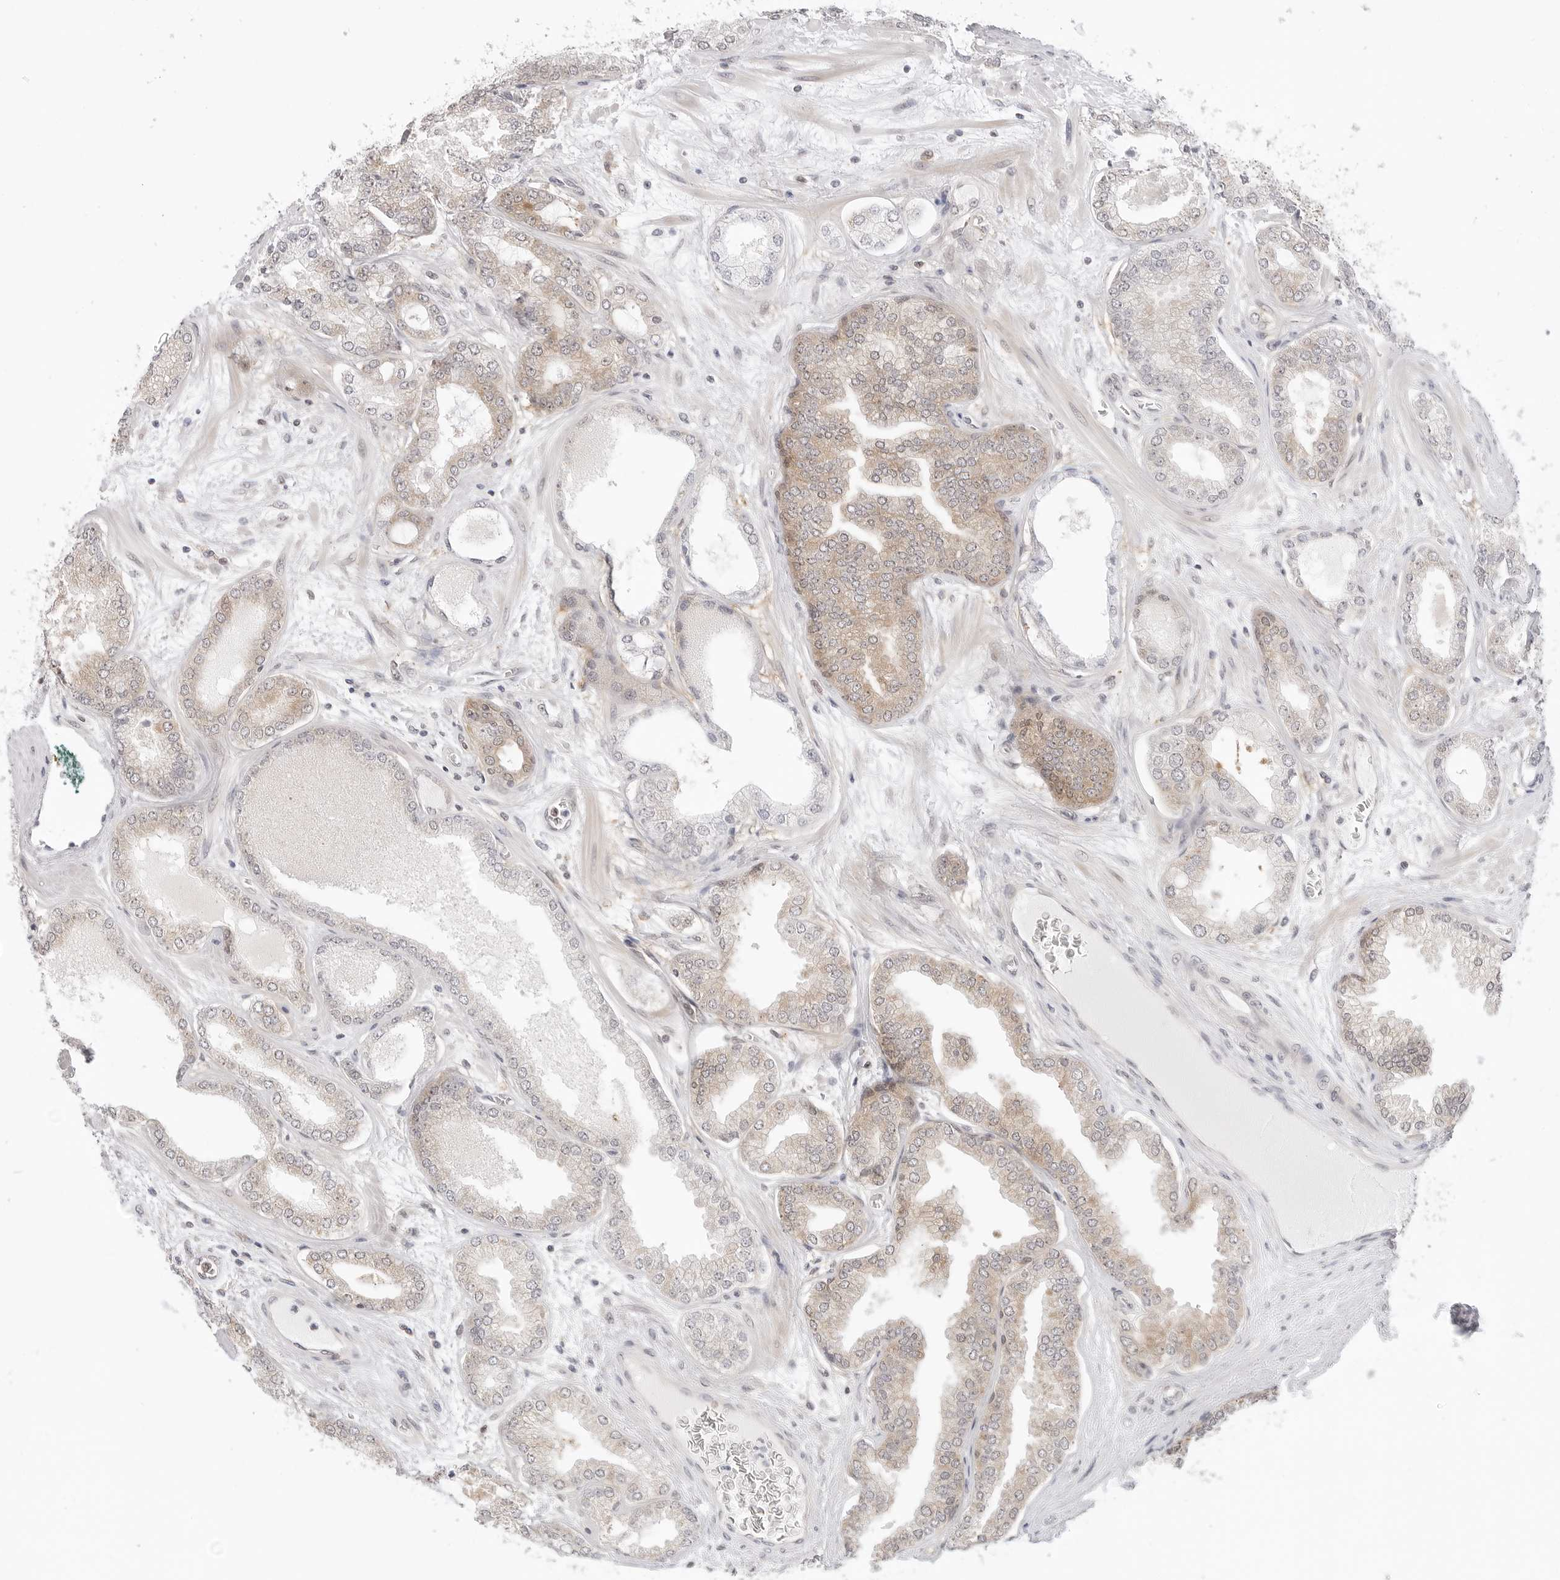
{"staining": {"intensity": "weak", "quantity": "25%-75%", "location": "cytoplasmic/membranous"}, "tissue": "prostate cancer", "cell_type": "Tumor cells", "image_type": "cancer", "snomed": [{"axis": "morphology", "description": "Adenocarcinoma, High grade"}, {"axis": "topography", "description": "Prostate"}], "caption": "A brown stain shows weak cytoplasmic/membranous expression of a protein in human prostate cancer tumor cells.", "gene": "NUDC", "patient": {"sex": "male", "age": 58}}